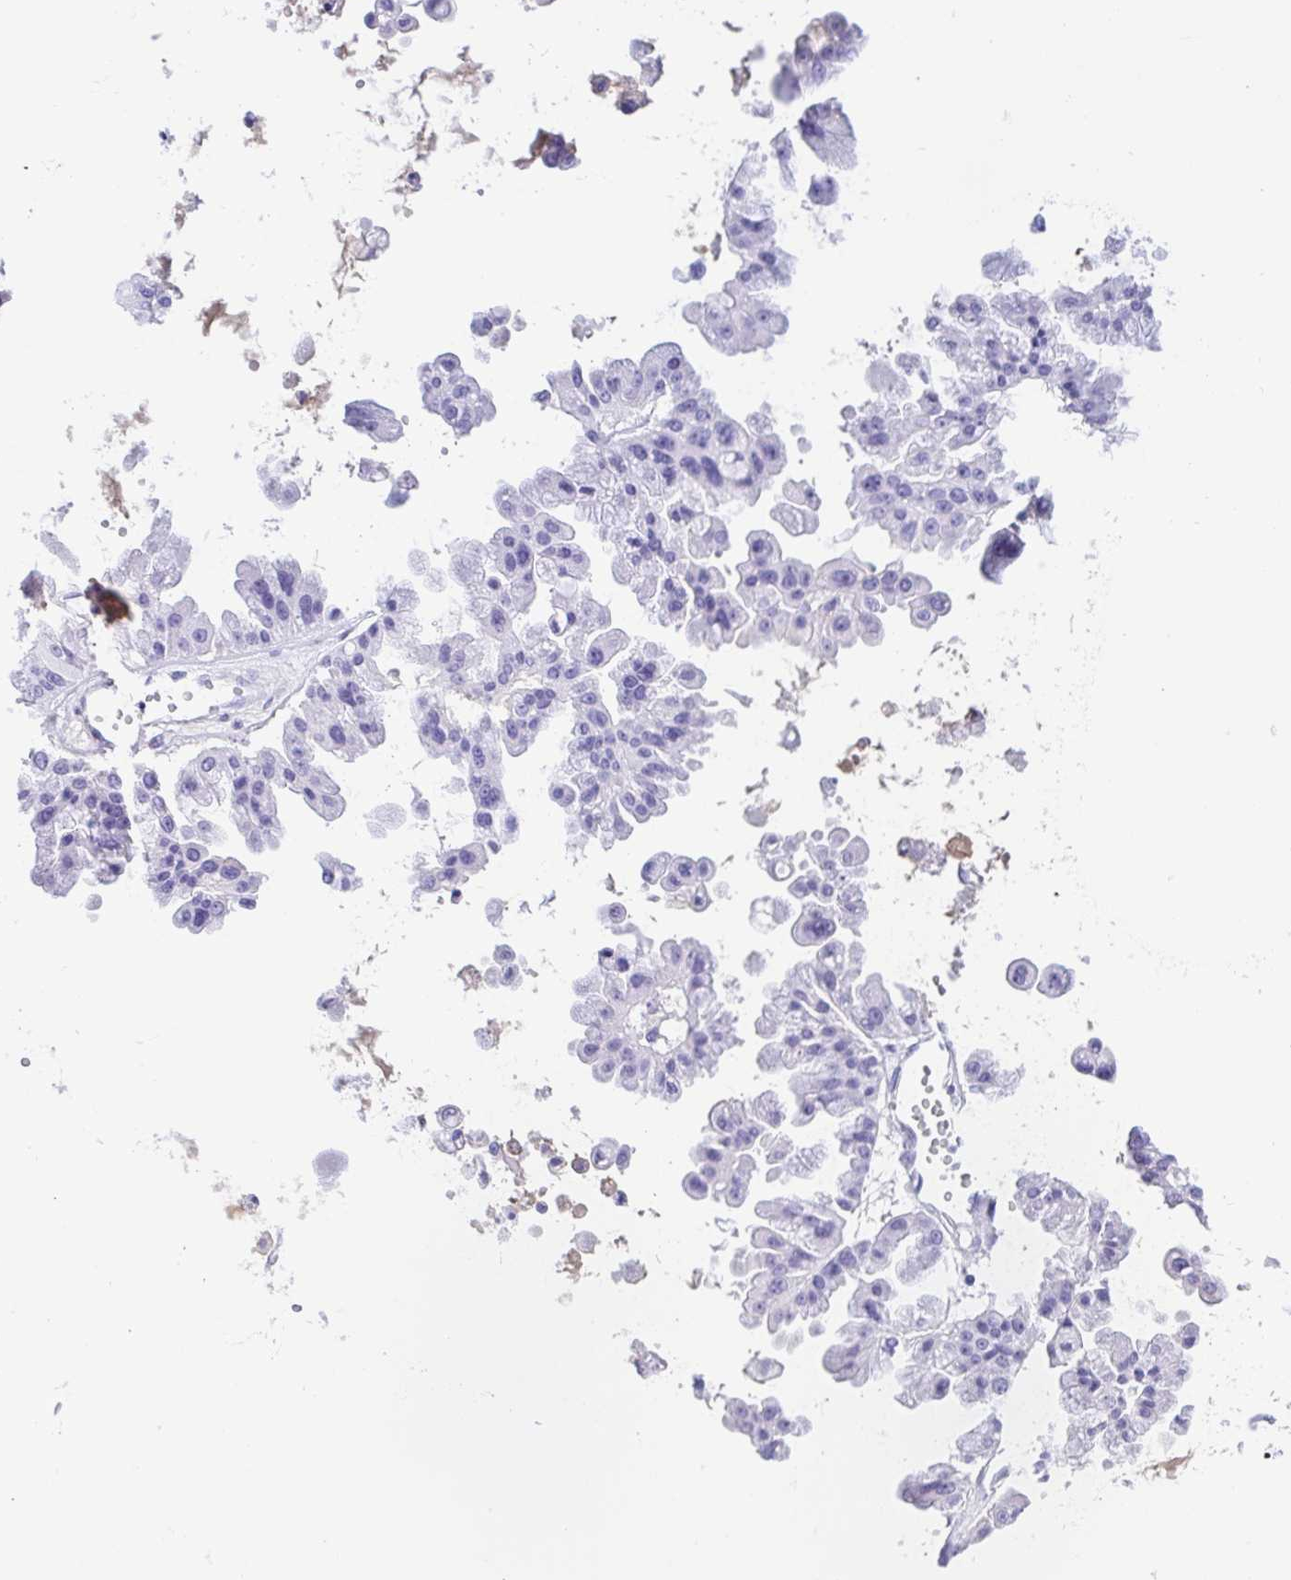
{"staining": {"intensity": "negative", "quantity": "none", "location": "none"}, "tissue": "ovarian cancer", "cell_type": "Tumor cells", "image_type": "cancer", "snomed": [{"axis": "morphology", "description": "Cystadenocarcinoma, serous, NOS"}, {"axis": "topography", "description": "Ovary"}], "caption": "IHC of human ovarian cancer (serous cystadenocarcinoma) exhibits no positivity in tumor cells. (DAB (3,3'-diaminobenzidine) immunohistochemistry with hematoxylin counter stain).", "gene": "GKN1", "patient": {"sex": "female", "age": 56}}